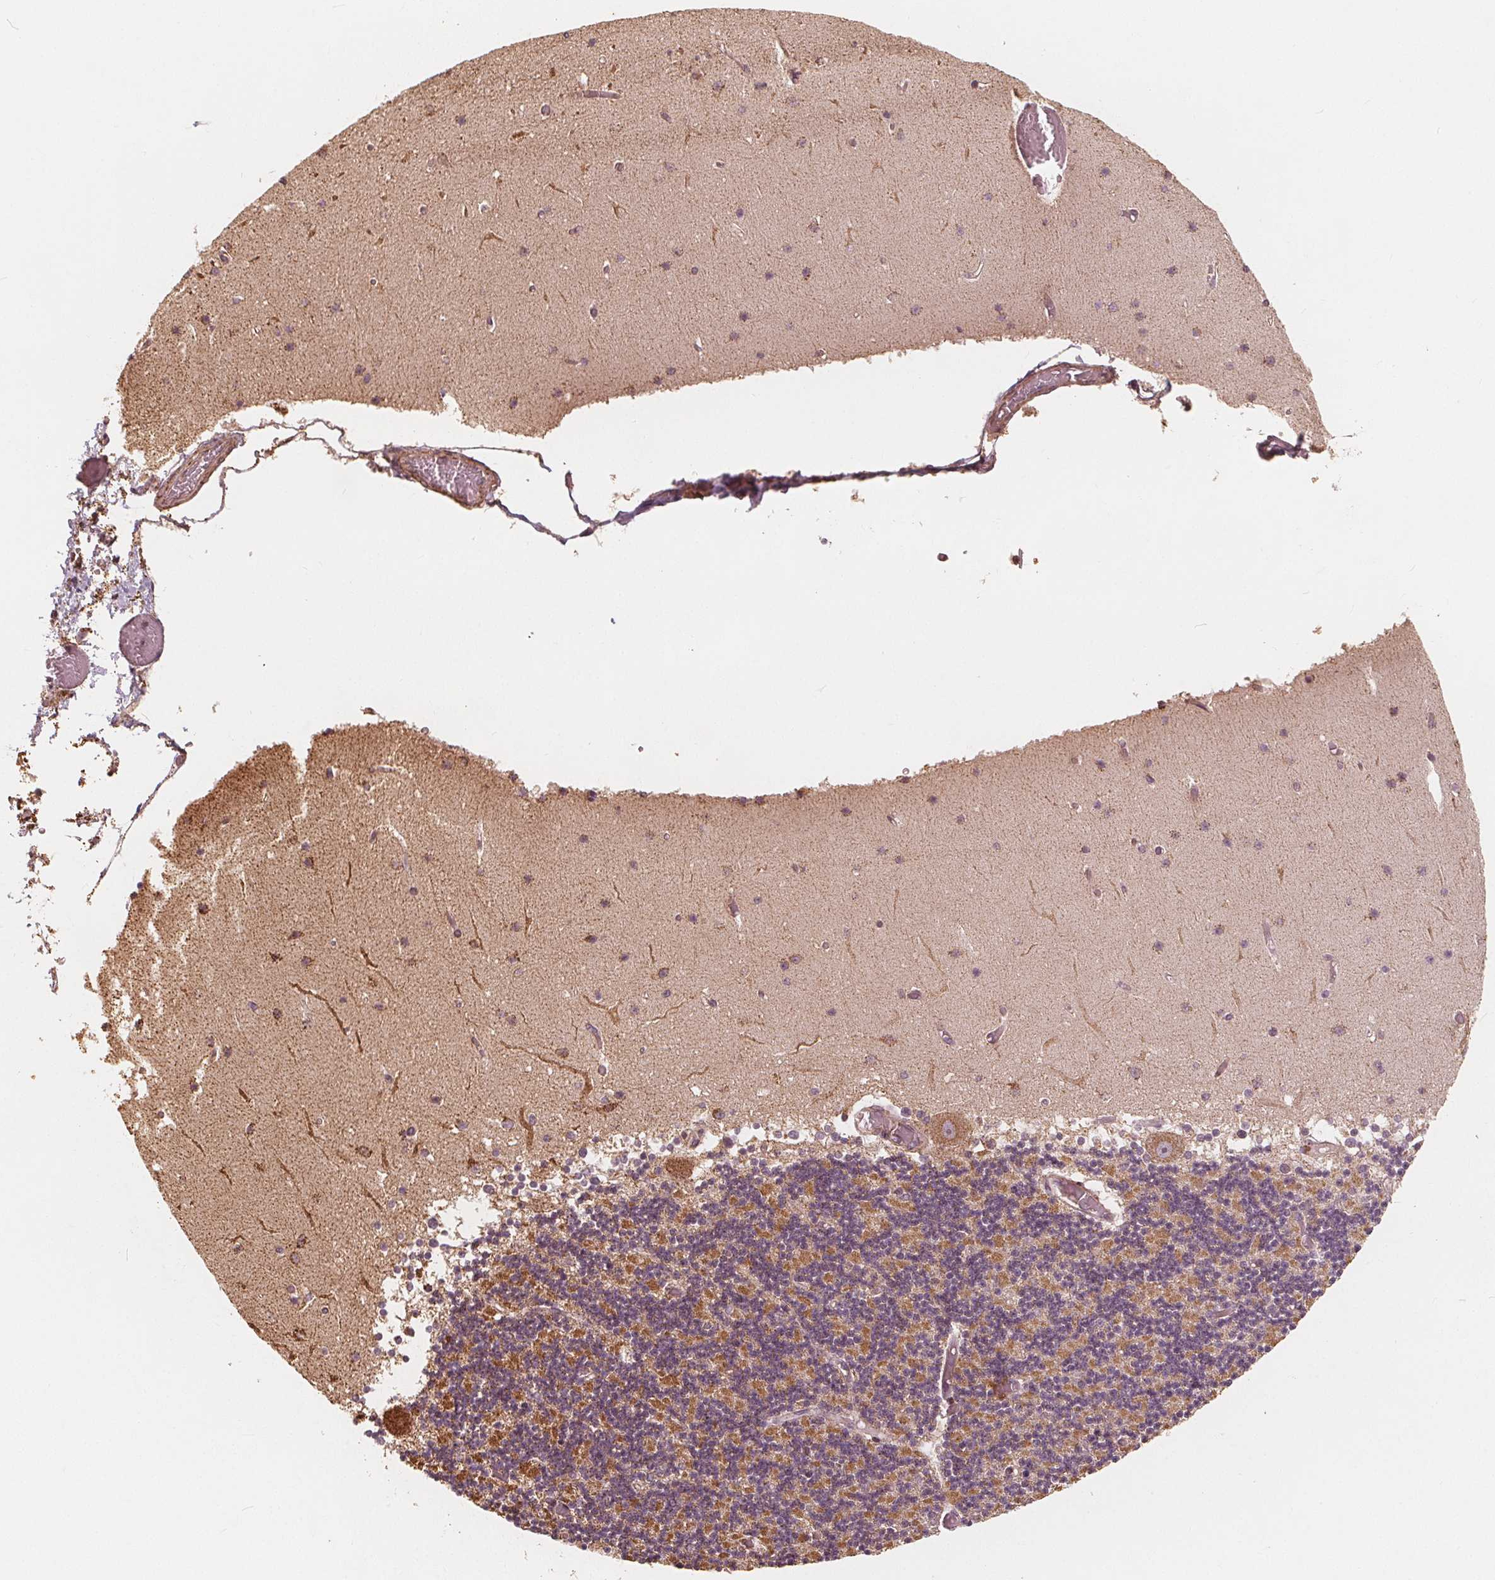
{"staining": {"intensity": "moderate", "quantity": "25%-75%", "location": "cytoplasmic/membranous"}, "tissue": "cerebellum", "cell_type": "Cells in granular layer", "image_type": "normal", "snomed": [{"axis": "morphology", "description": "Normal tissue, NOS"}, {"axis": "topography", "description": "Cerebellum"}], "caption": "Immunohistochemistry (IHC) image of normal cerebellum: human cerebellum stained using immunohistochemistry (IHC) demonstrates medium levels of moderate protein expression localized specifically in the cytoplasmic/membranous of cells in granular layer, appearing as a cytoplasmic/membranous brown color.", "gene": "PEX26", "patient": {"sex": "female", "age": 28}}